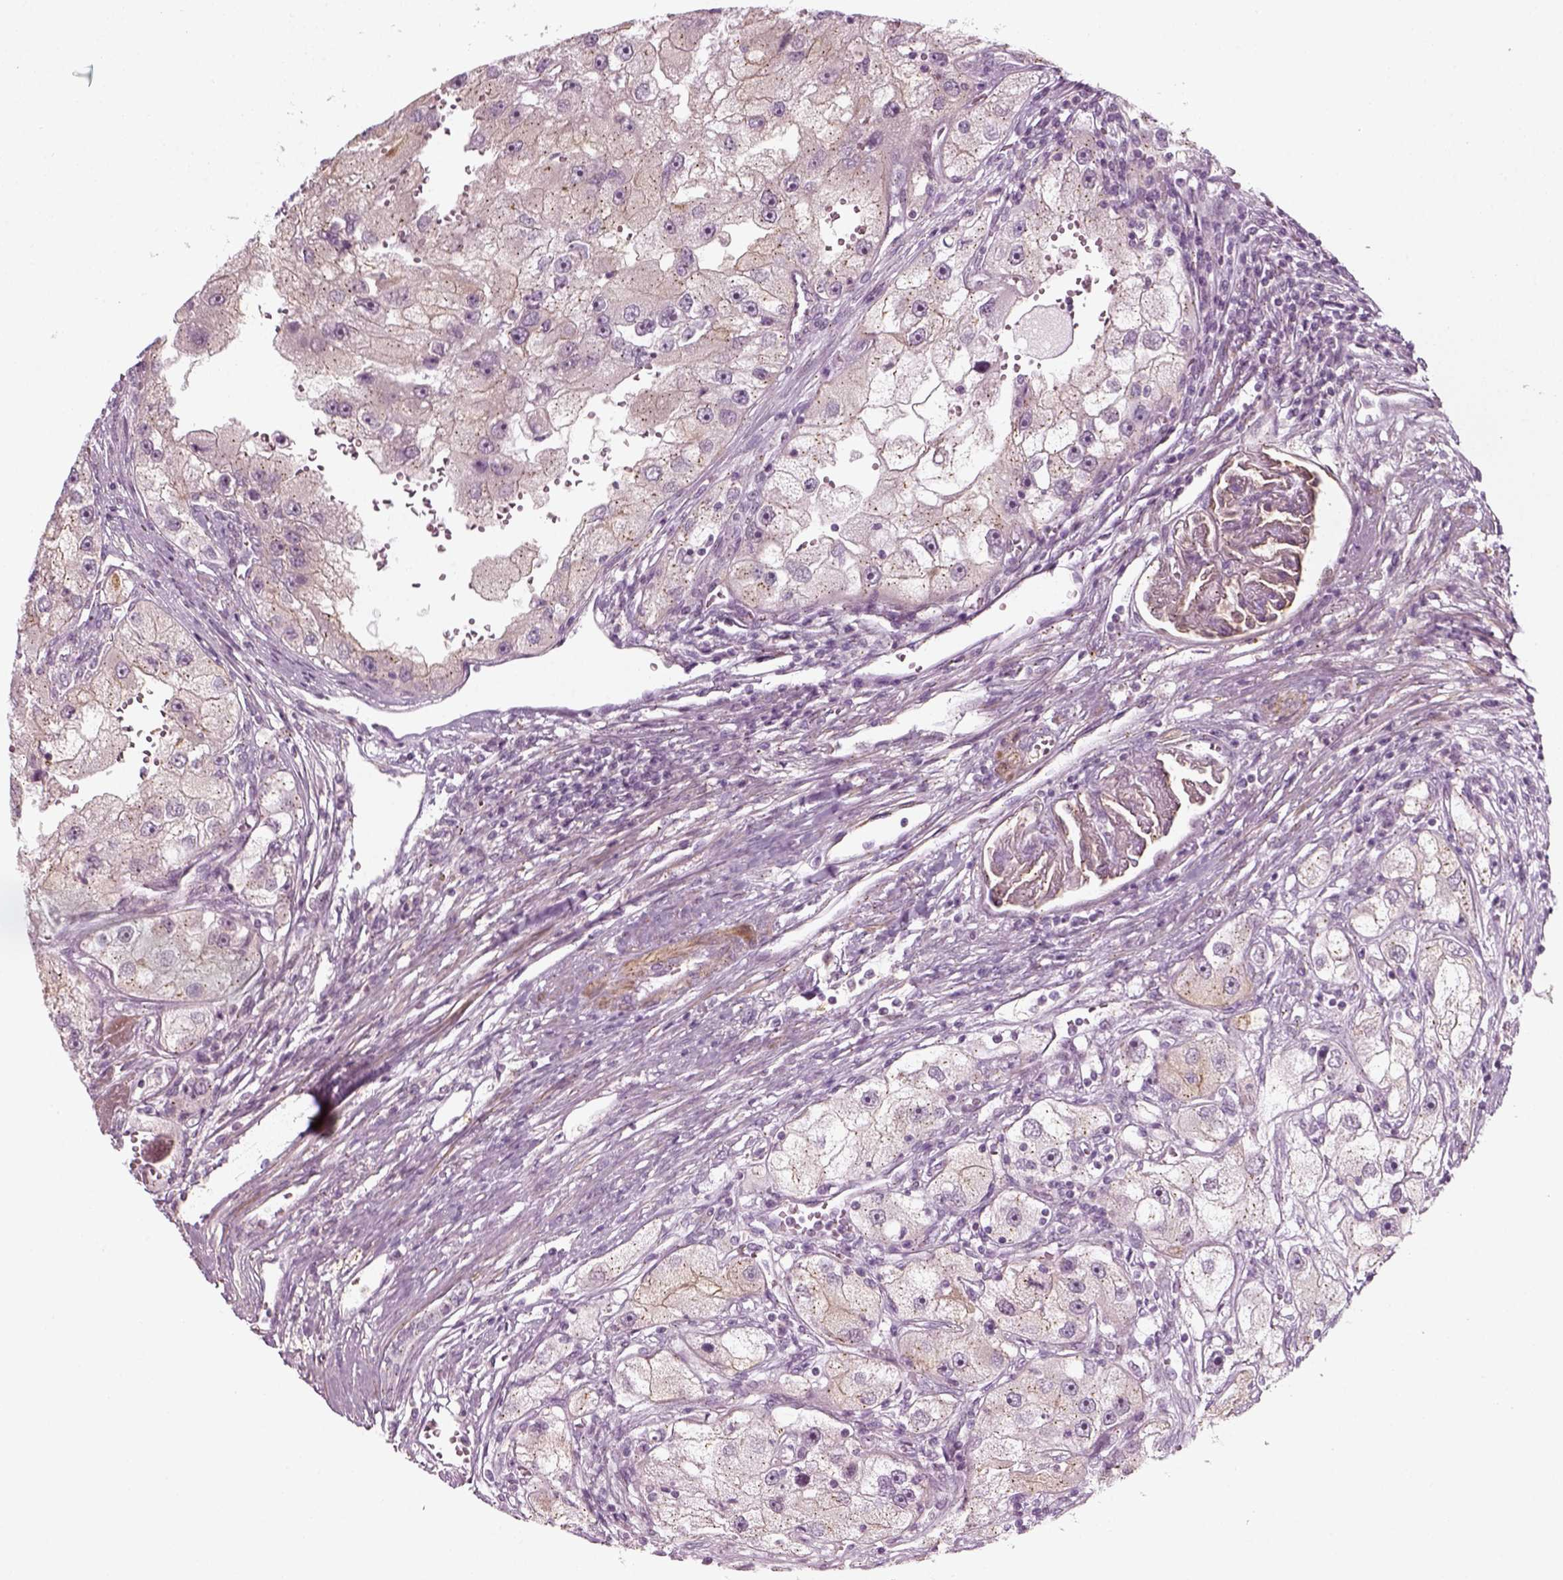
{"staining": {"intensity": "negative", "quantity": "none", "location": "none"}, "tissue": "renal cancer", "cell_type": "Tumor cells", "image_type": "cancer", "snomed": [{"axis": "morphology", "description": "Adenocarcinoma, NOS"}, {"axis": "topography", "description": "Kidney"}], "caption": "Tumor cells are negative for brown protein staining in renal adenocarcinoma.", "gene": "MLIP", "patient": {"sex": "male", "age": 63}}